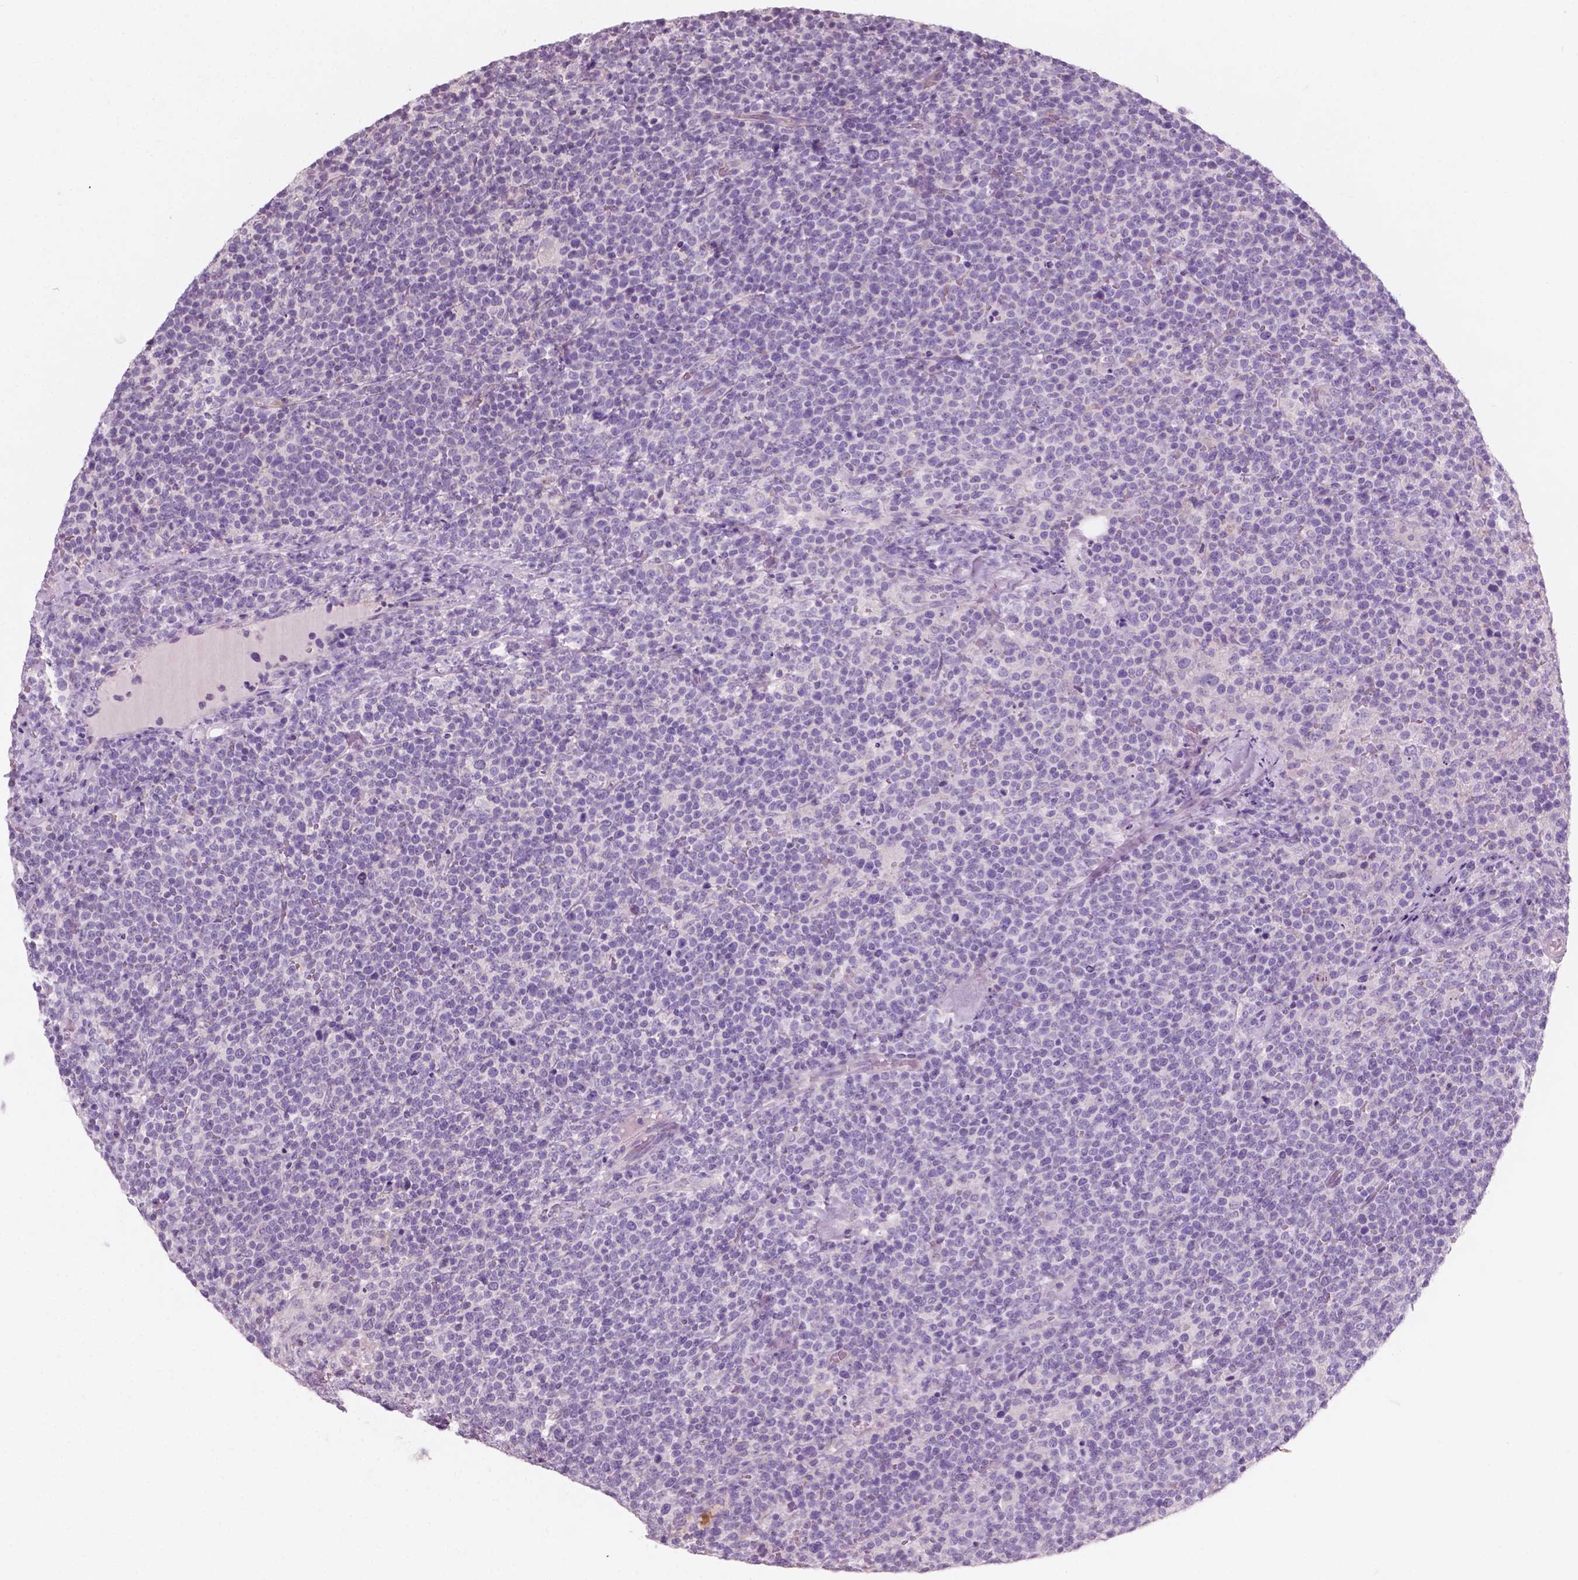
{"staining": {"intensity": "negative", "quantity": "none", "location": "none"}, "tissue": "lymphoma", "cell_type": "Tumor cells", "image_type": "cancer", "snomed": [{"axis": "morphology", "description": "Malignant lymphoma, non-Hodgkin's type, High grade"}, {"axis": "topography", "description": "Lymph node"}], "caption": "Immunohistochemistry photomicrograph of neoplastic tissue: human malignant lymphoma, non-Hodgkin's type (high-grade) stained with DAB displays no significant protein expression in tumor cells.", "gene": "AWAT1", "patient": {"sex": "male", "age": 61}}